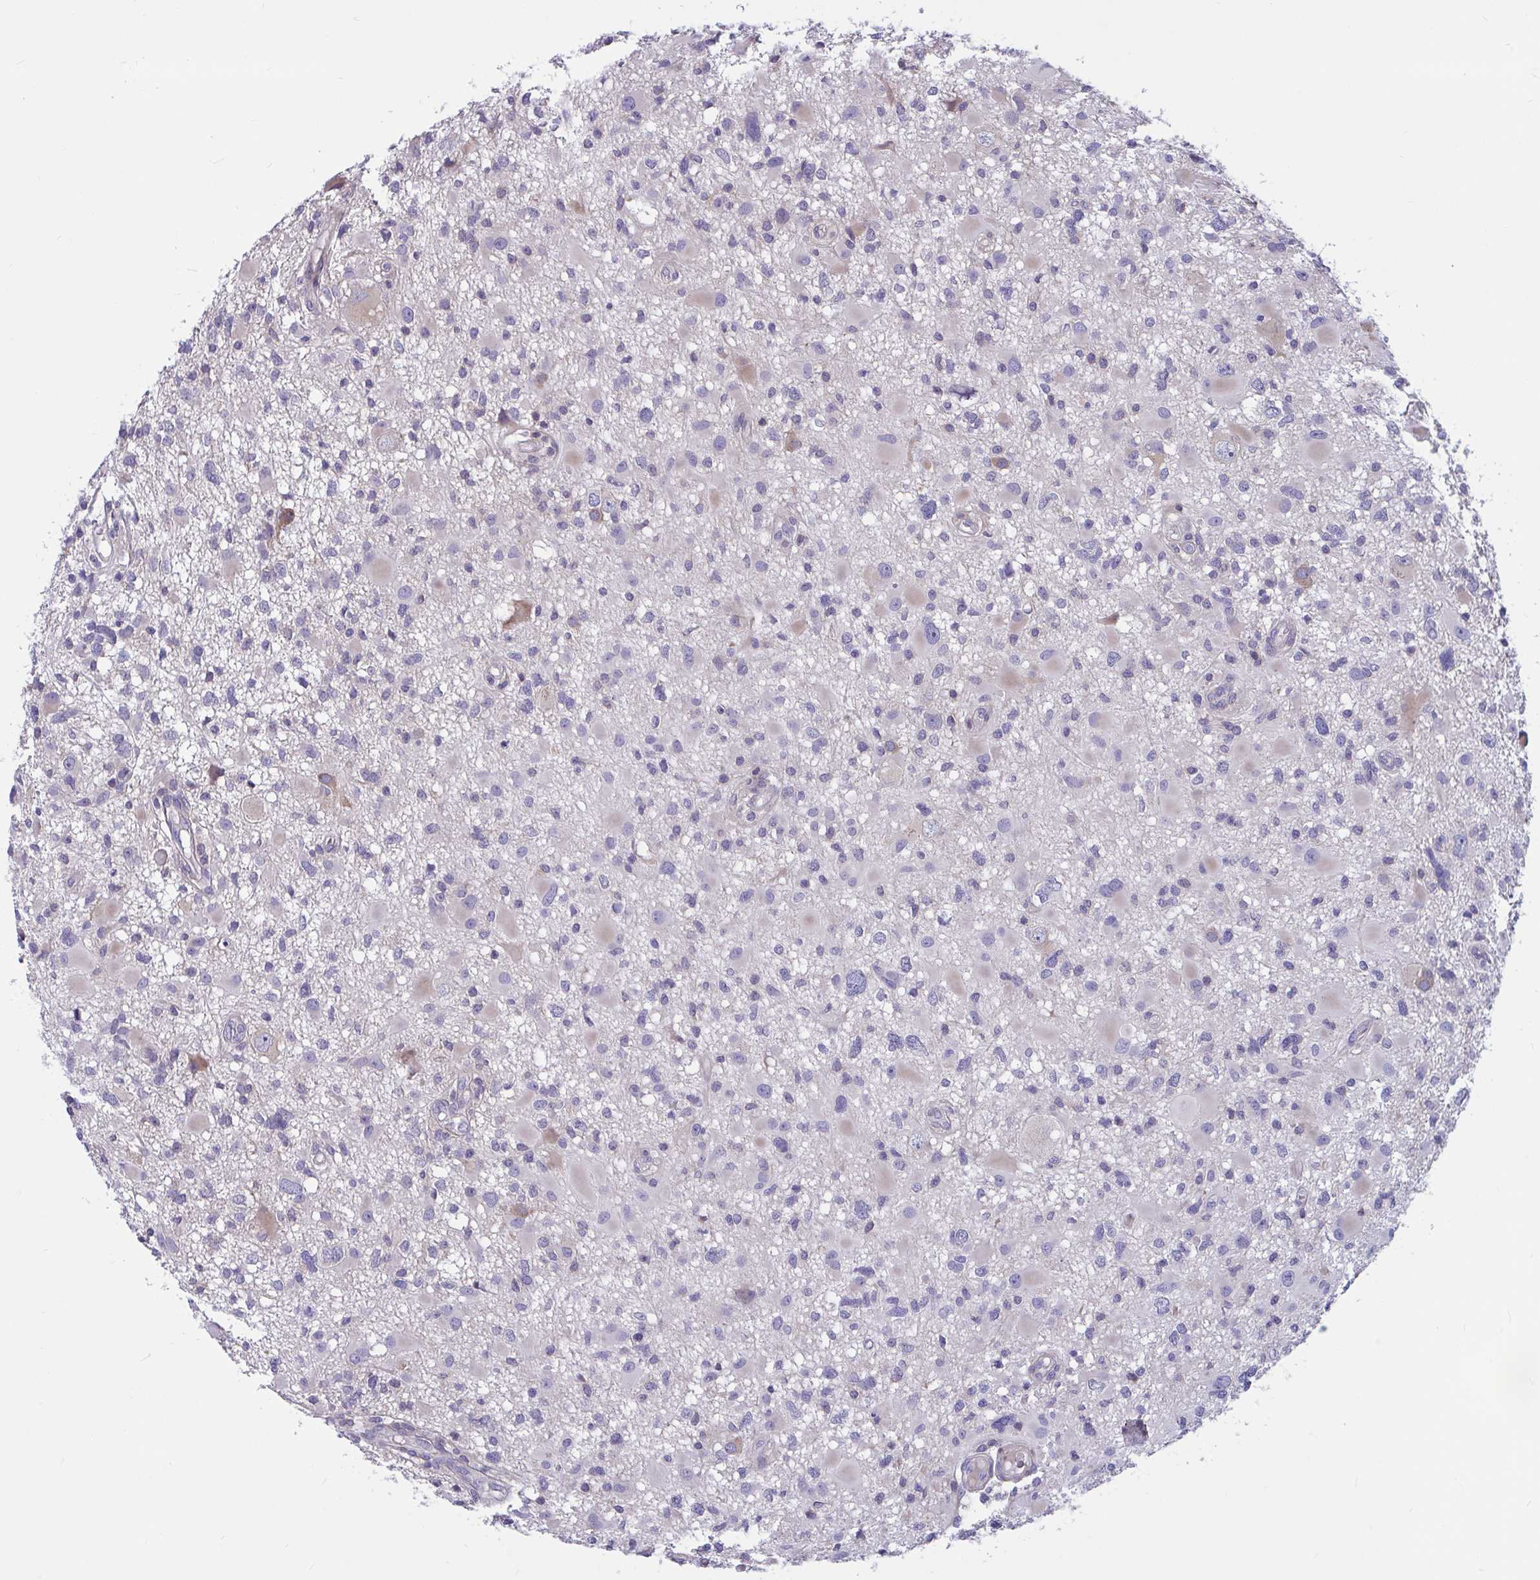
{"staining": {"intensity": "negative", "quantity": "none", "location": "none"}, "tissue": "glioma", "cell_type": "Tumor cells", "image_type": "cancer", "snomed": [{"axis": "morphology", "description": "Glioma, malignant, High grade"}, {"axis": "topography", "description": "Brain"}], "caption": "Immunohistochemistry (IHC) image of malignant glioma (high-grade) stained for a protein (brown), which reveals no expression in tumor cells.", "gene": "WBP1", "patient": {"sex": "male", "age": 54}}